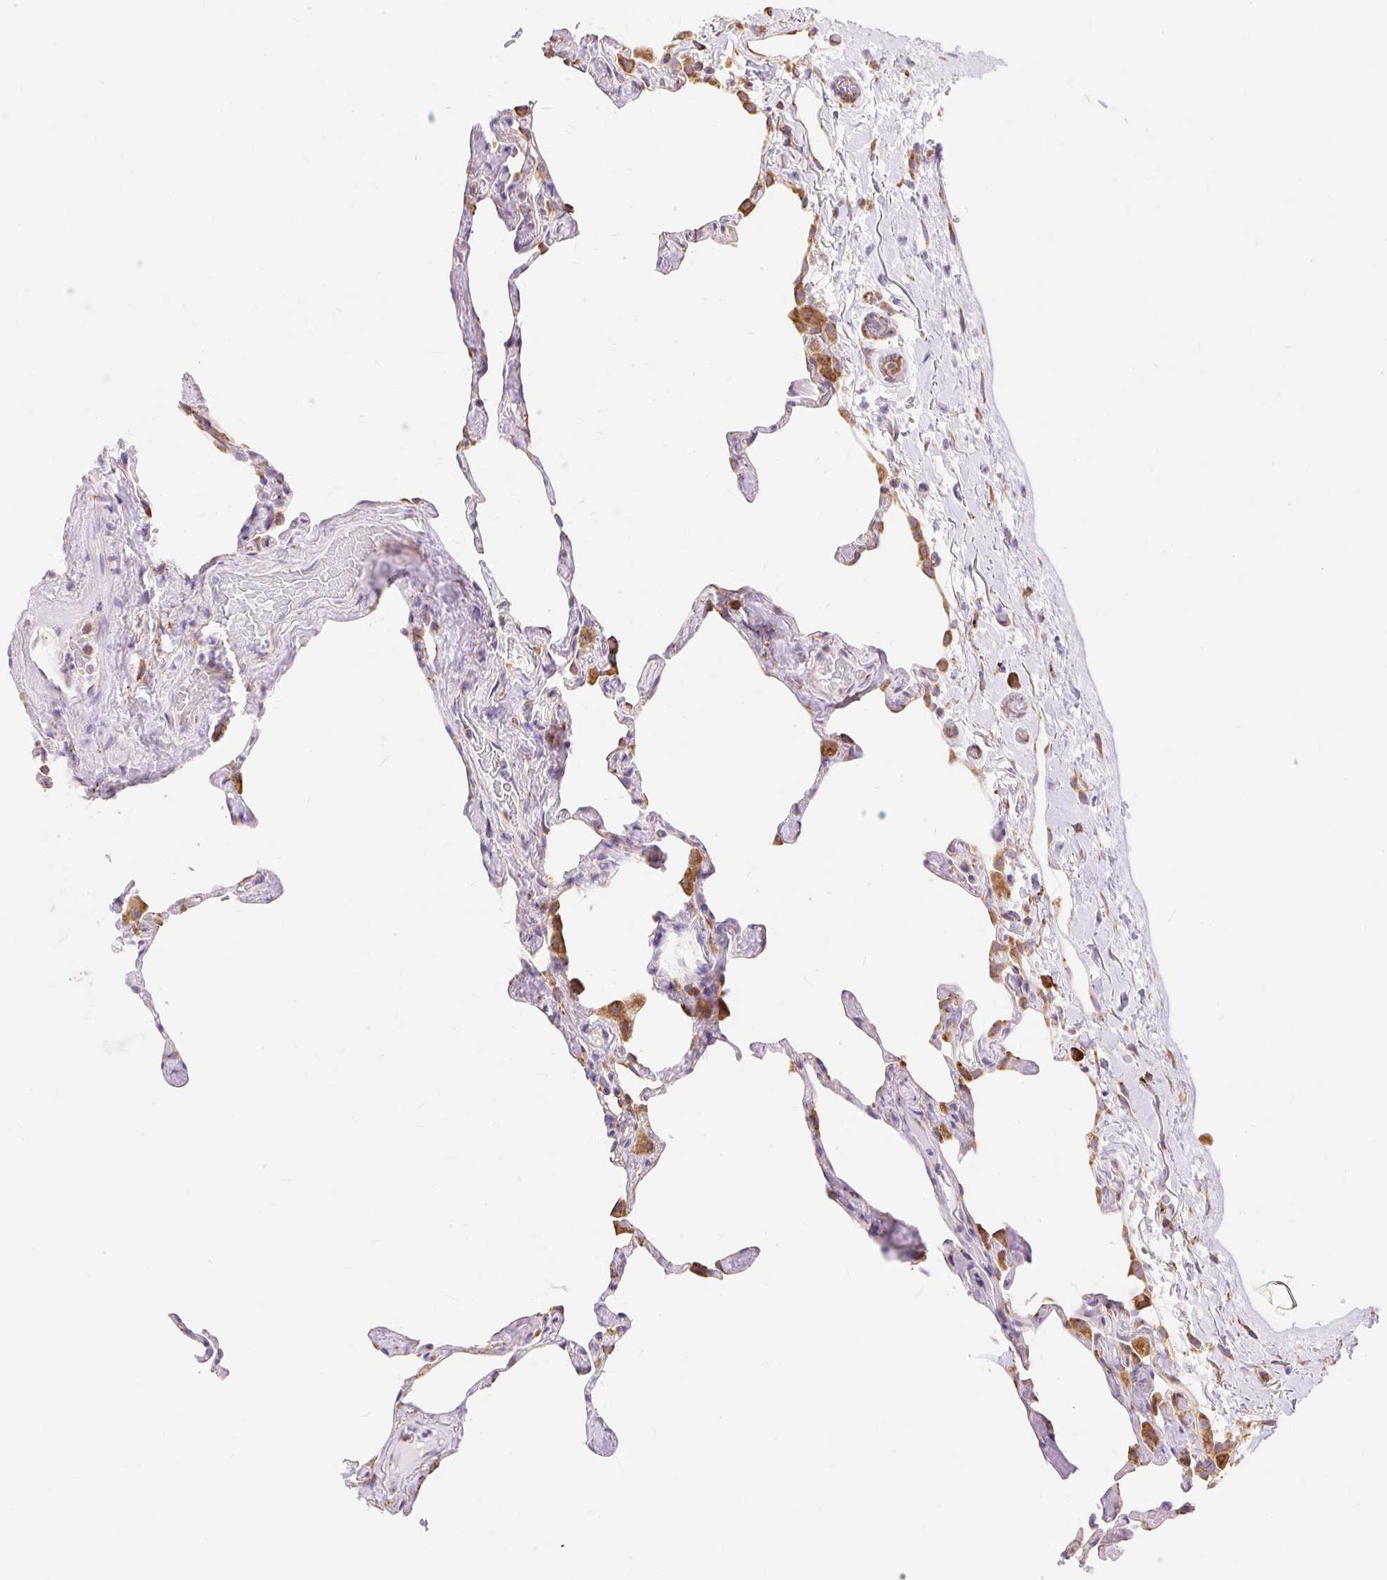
{"staining": {"intensity": "moderate", "quantity": "25%-75%", "location": "cytoplasmic/membranous"}, "tissue": "lung", "cell_type": "Alveolar cells", "image_type": "normal", "snomed": [{"axis": "morphology", "description": "Normal tissue, NOS"}, {"axis": "topography", "description": "Lung"}], "caption": "IHC of benign human lung shows medium levels of moderate cytoplasmic/membranous positivity in approximately 25%-75% of alveolar cells.", "gene": "ENSG00000260836", "patient": {"sex": "male", "age": 65}}